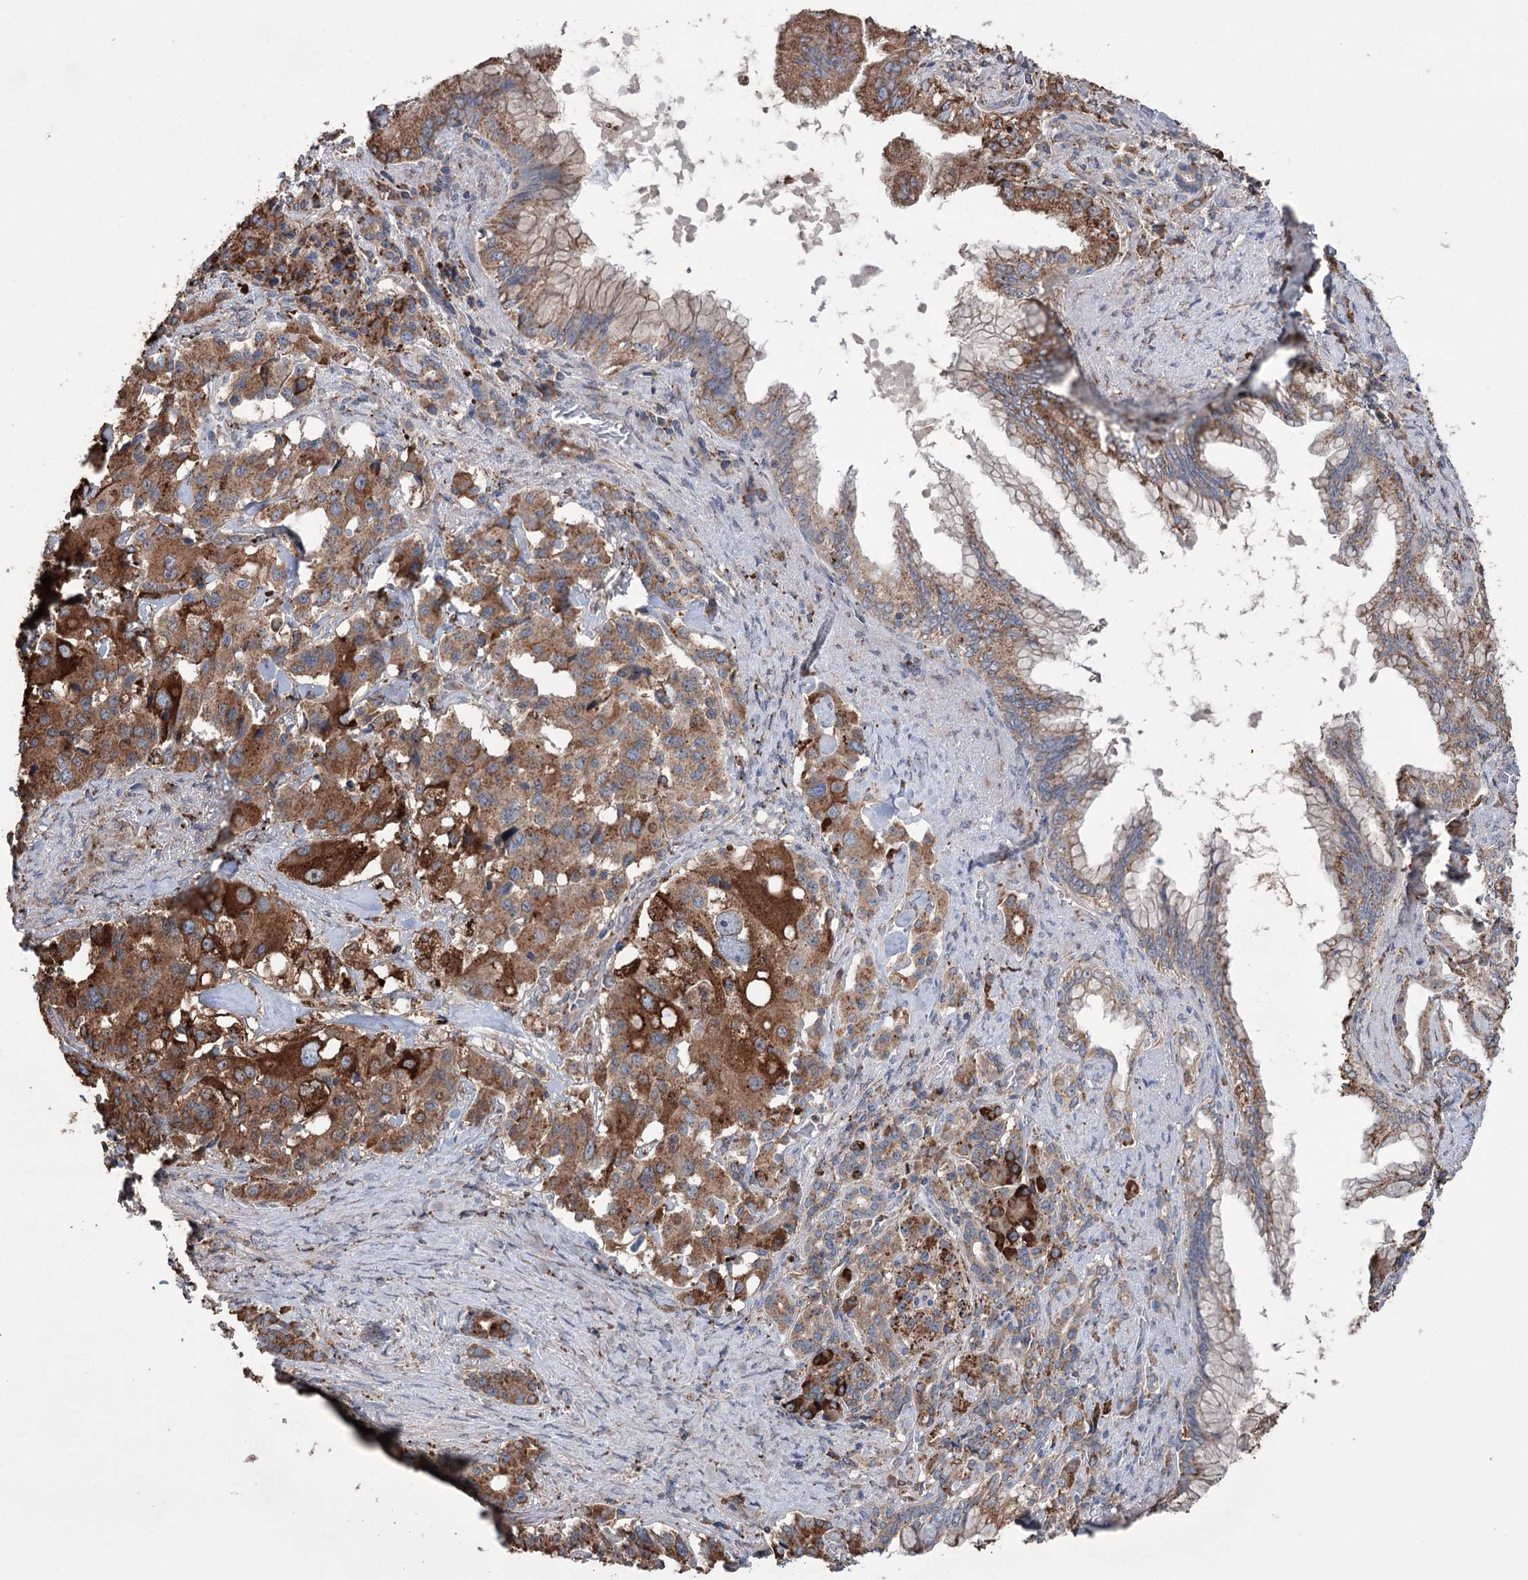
{"staining": {"intensity": "strong", "quantity": ">75%", "location": "cytoplasmic/membranous"}, "tissue": "pancreatic cancer", "cell_type": "Tumor cells", "image_type": "cancer", "snomed": [{"axis": "morphology", "description": "Adenocarcinoma, NOS"}, {"axis": "topography", "description": "Pancreas"}], "caption": "Adenocarcinoma (pancreatic) stained for a protein (brown) demonstrates strong cytoplasmic/membranous positive staining in about >75% of tumor cells.", "gene": "TRIM71", "patient": {"sex": "female", "age": 74}}